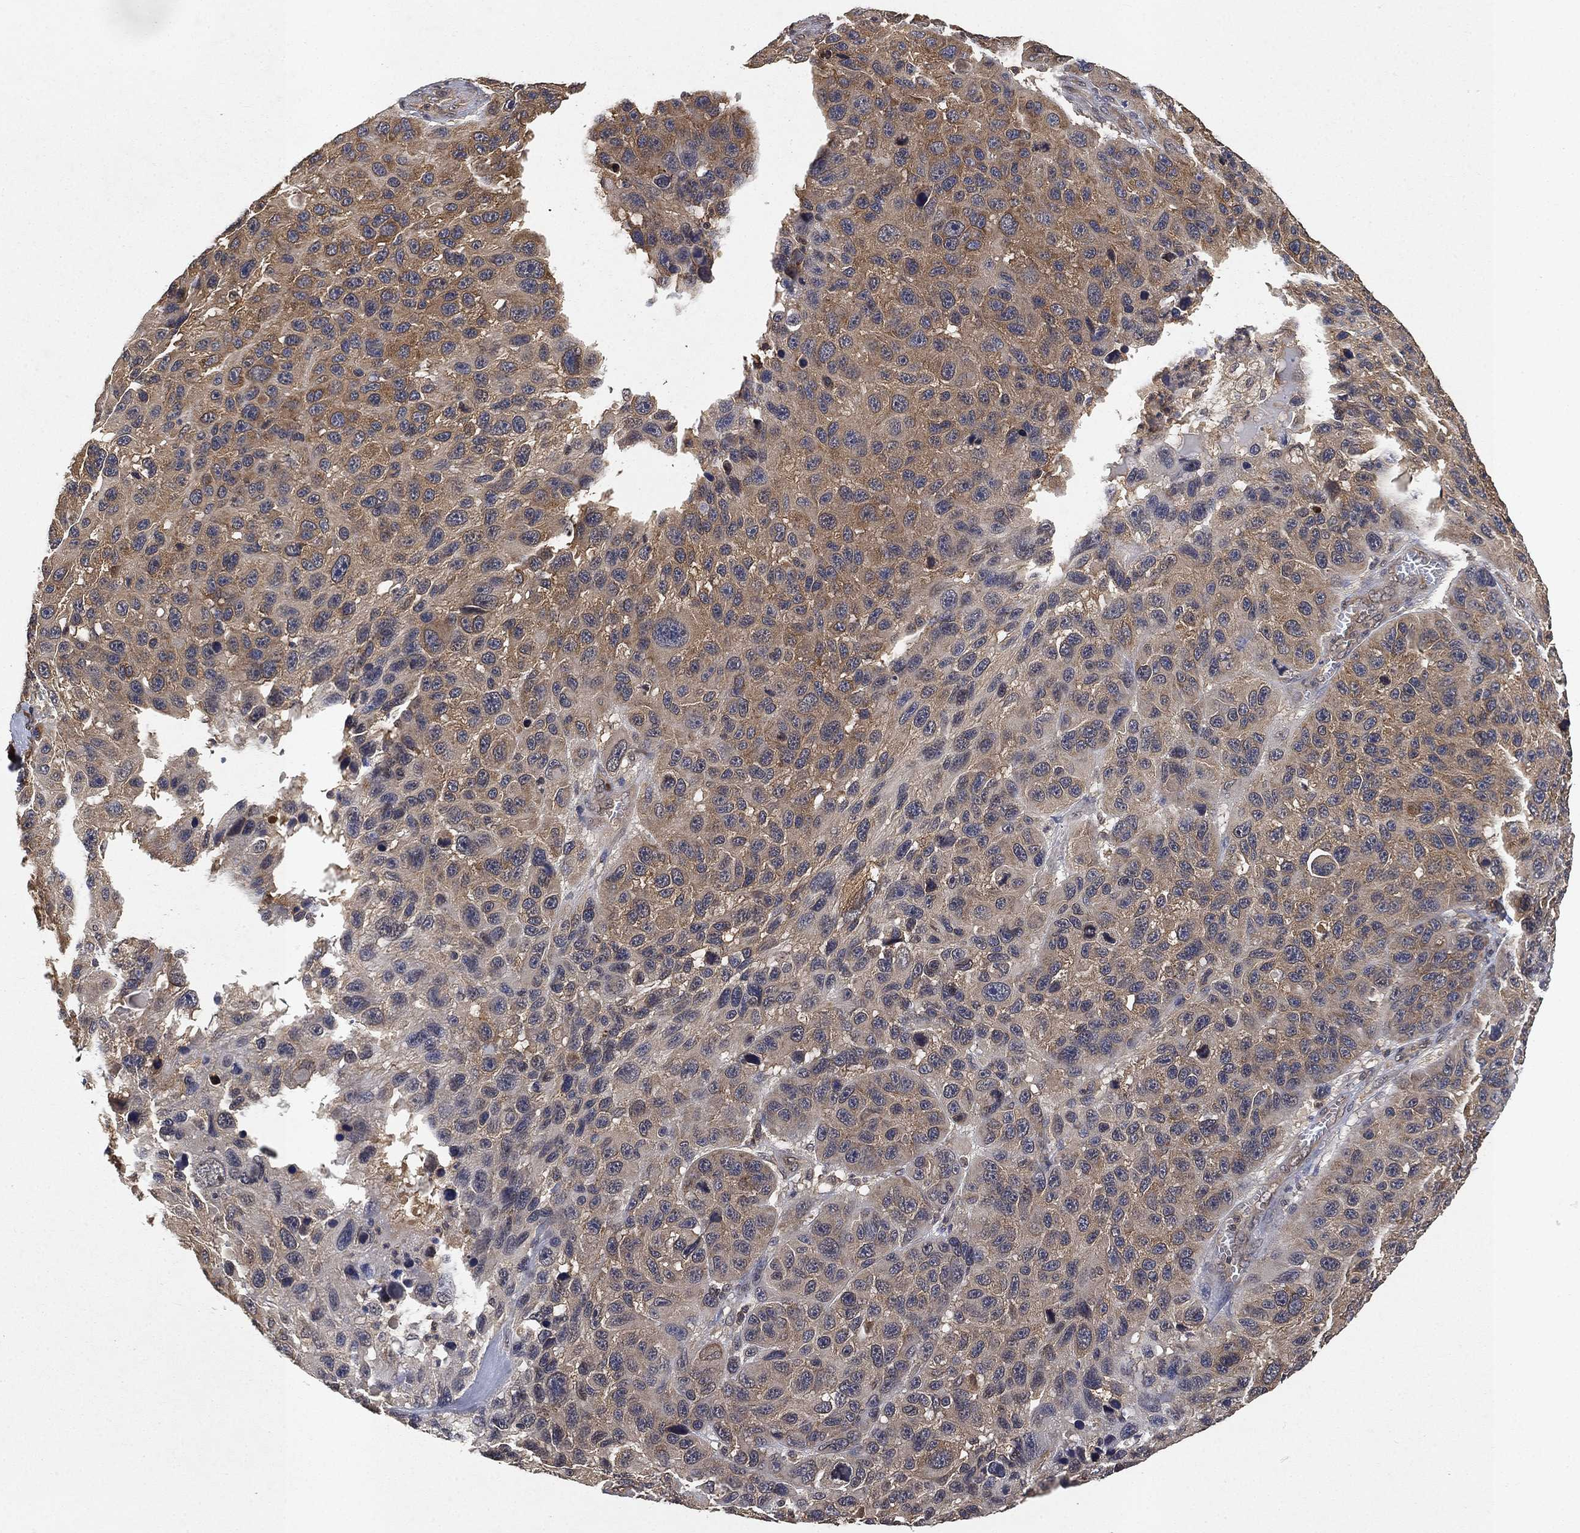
{"staining": {"intensity": "moderate", "quantity": "<25%", "location": "cytoplasmic/membranous"}, "tissue": "melanoma", "cell_type": "Tumor cells", "image_type": "cancer", "snomed": [{"axis": "morphology", "description": "Malignant melanoma, NOS"}, {"axis": "topography", "description": "Skin"}], "caption": "High-magnification brightfield microscopy of melanoma stained with DAB (brown) and counterstained with hematoxylin (blue). tumor cells exhibit moderate cytoplasmic/membranous positivity is seen in about<25% of cells.", "gene": "UBA5", "patient": {"sex": "male", "age": 53}}